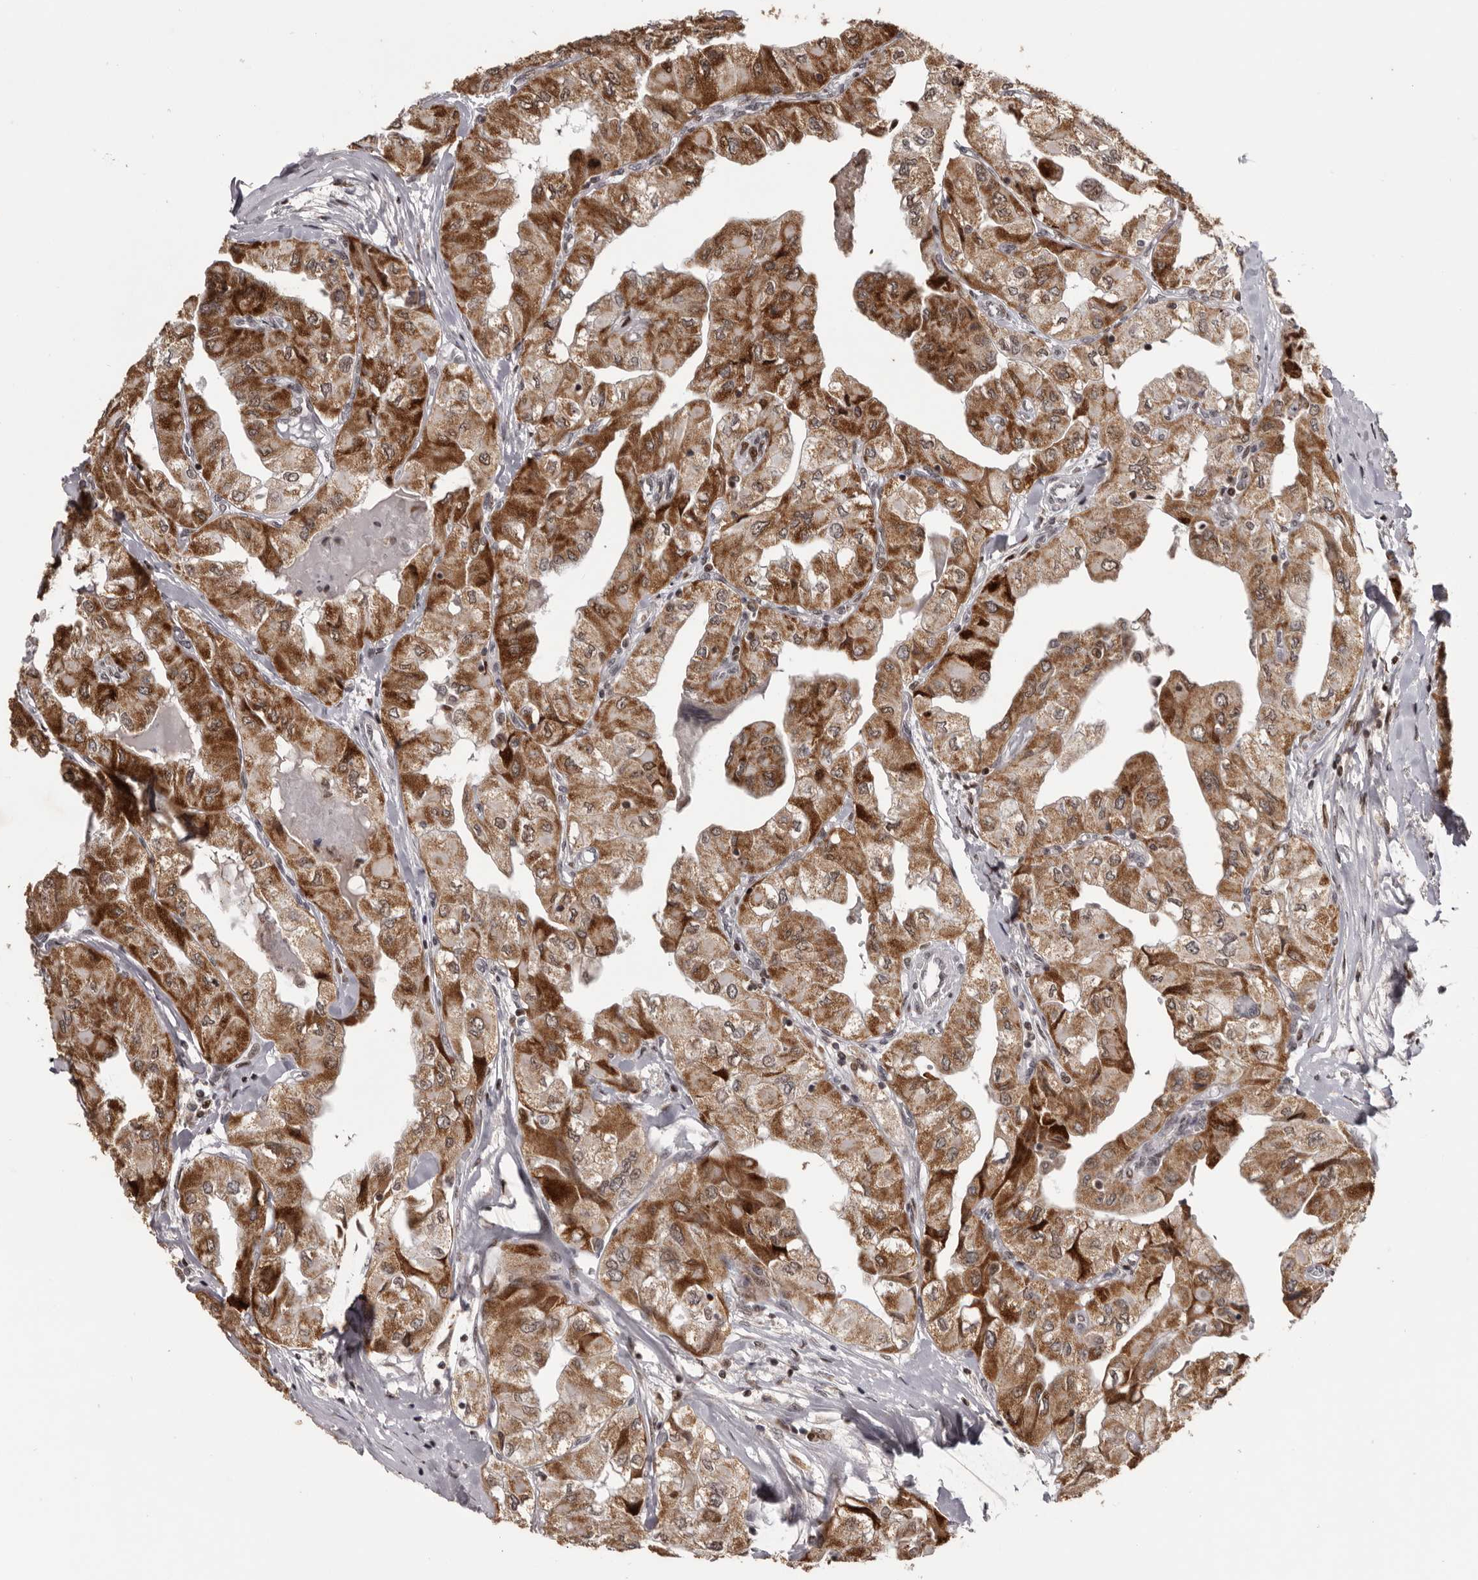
{"staining": {"intensity": "strong", "quantity": ">75%", "location": "cytoplasmic/membranous"}, "tissue": "thyroid cancer", "cell_type": "Tumor cells", "image_type": "cancer", "snomed": [{"axis": "morphology", "description": "Papillary adenocarcinoma, NOS"}, {"axis": "topography", "description": "Thyroid gland"}], "caption": "Thyroid cancer tissue shows strong cytoplasmic/membranous positivity in about >75% of tumor cells, visualized by immunohistochemistry.", "gene": "C17orf99", "patient": {"sex": "female", "age": 59}}